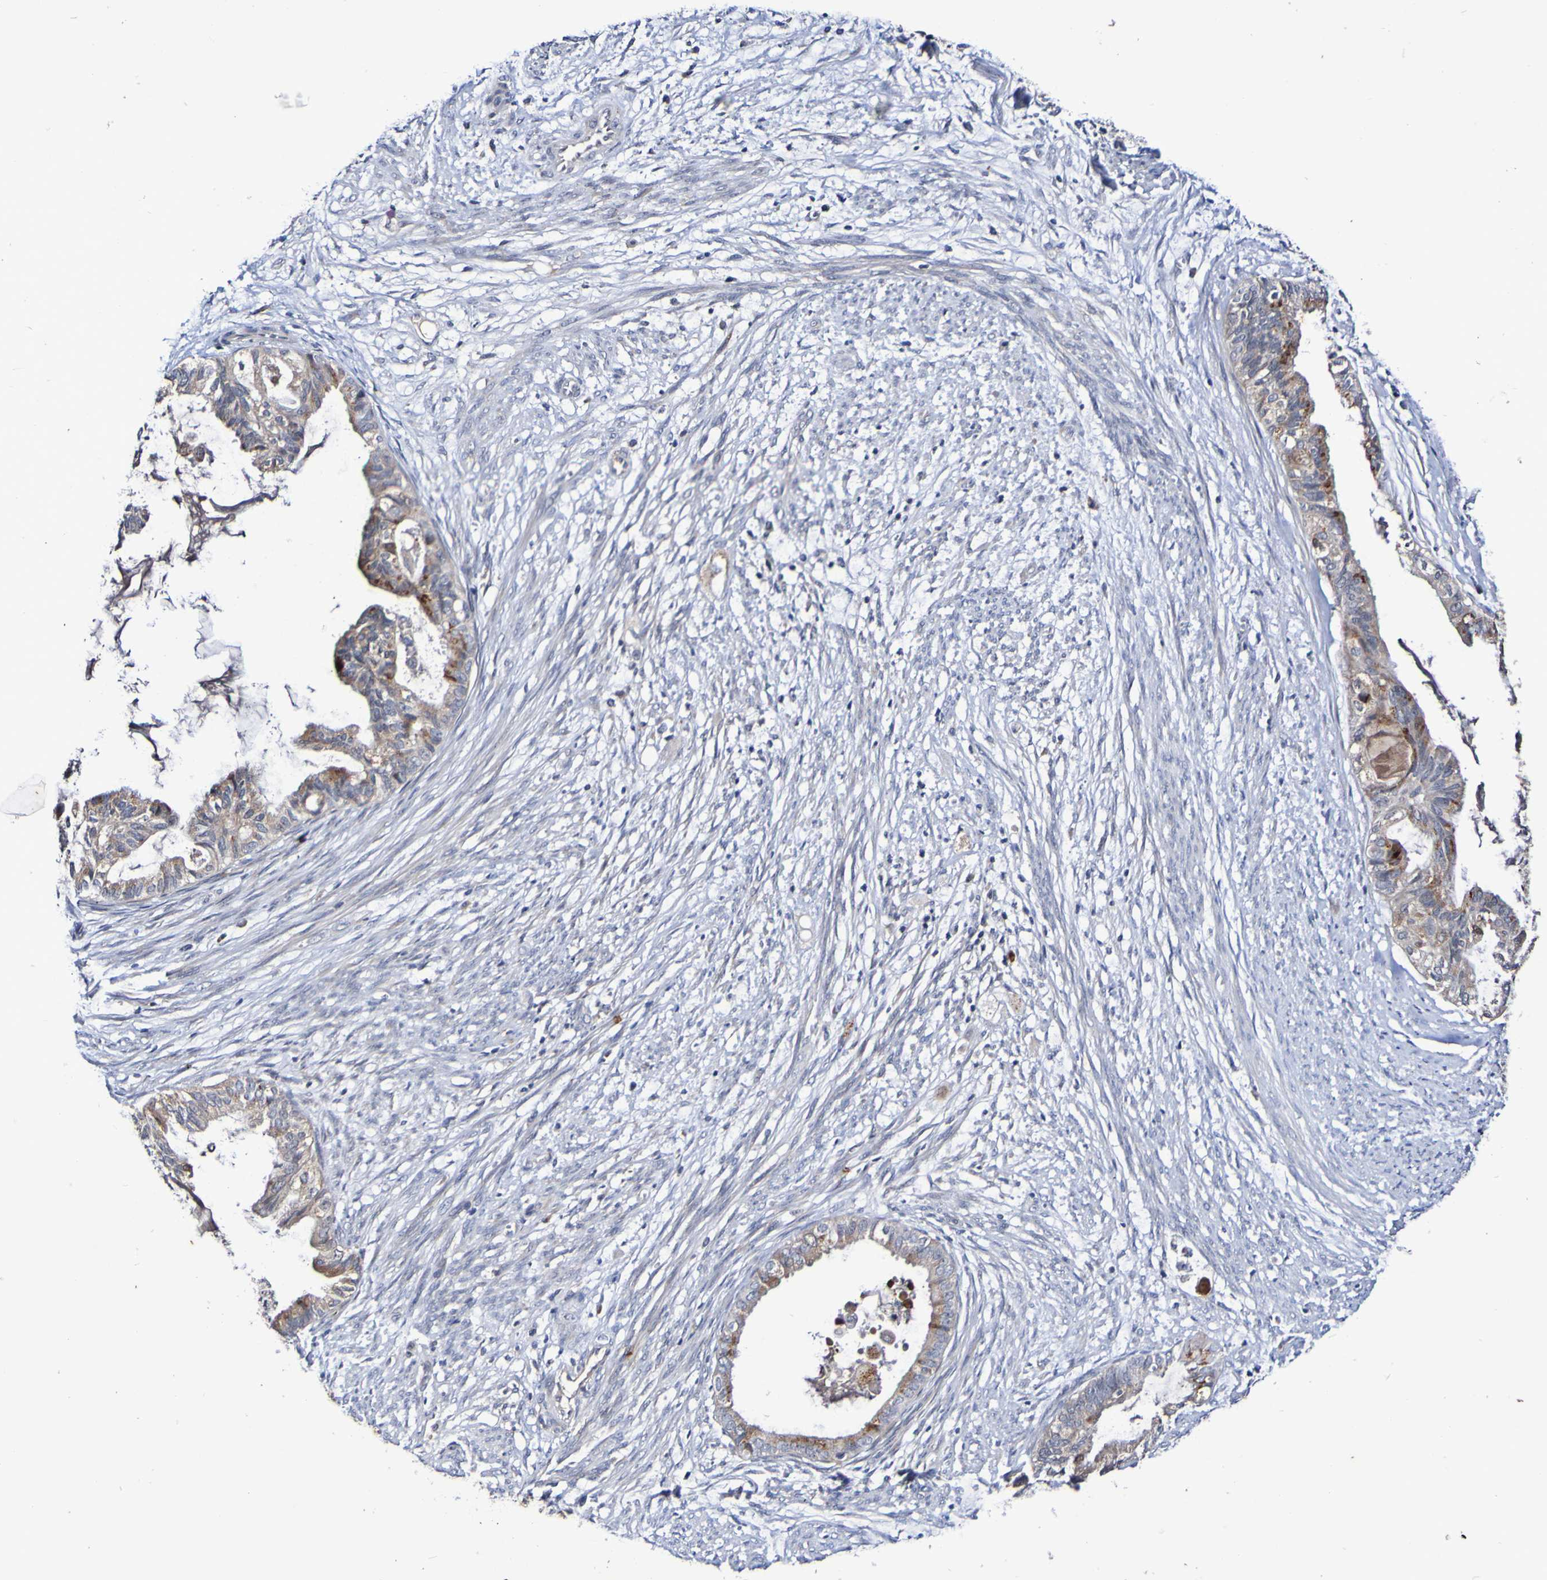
{"staining": {"intensity": "strong", "quantity": "<25%", "location": "cytoplasmic/membranous"}, "tissue": "cervical cancer", "cell_type": "Tumor cells", "image_type": "cancer", "snomed": [{"axis": "morphology", "description": "Normal tissue, NOS"}, {"axis": "morphology", "description": "Adenocarcinoma, NOS"}, {"axis": "topography", "description": "Cervix"}, {"axis": "topography", "description": "Endometrium"}], "caption": "A histopathology image of human cervical cancer stained for a protein reveals strong cytoplasmic/membranous brown staining in tumor cells. (DAB (3,3'-diaminobenzidine) = brown stain, brightfield microscopy at high magnification).", "gene": "PTP4A2", "patient": {"sex": "female", "age": 86}}